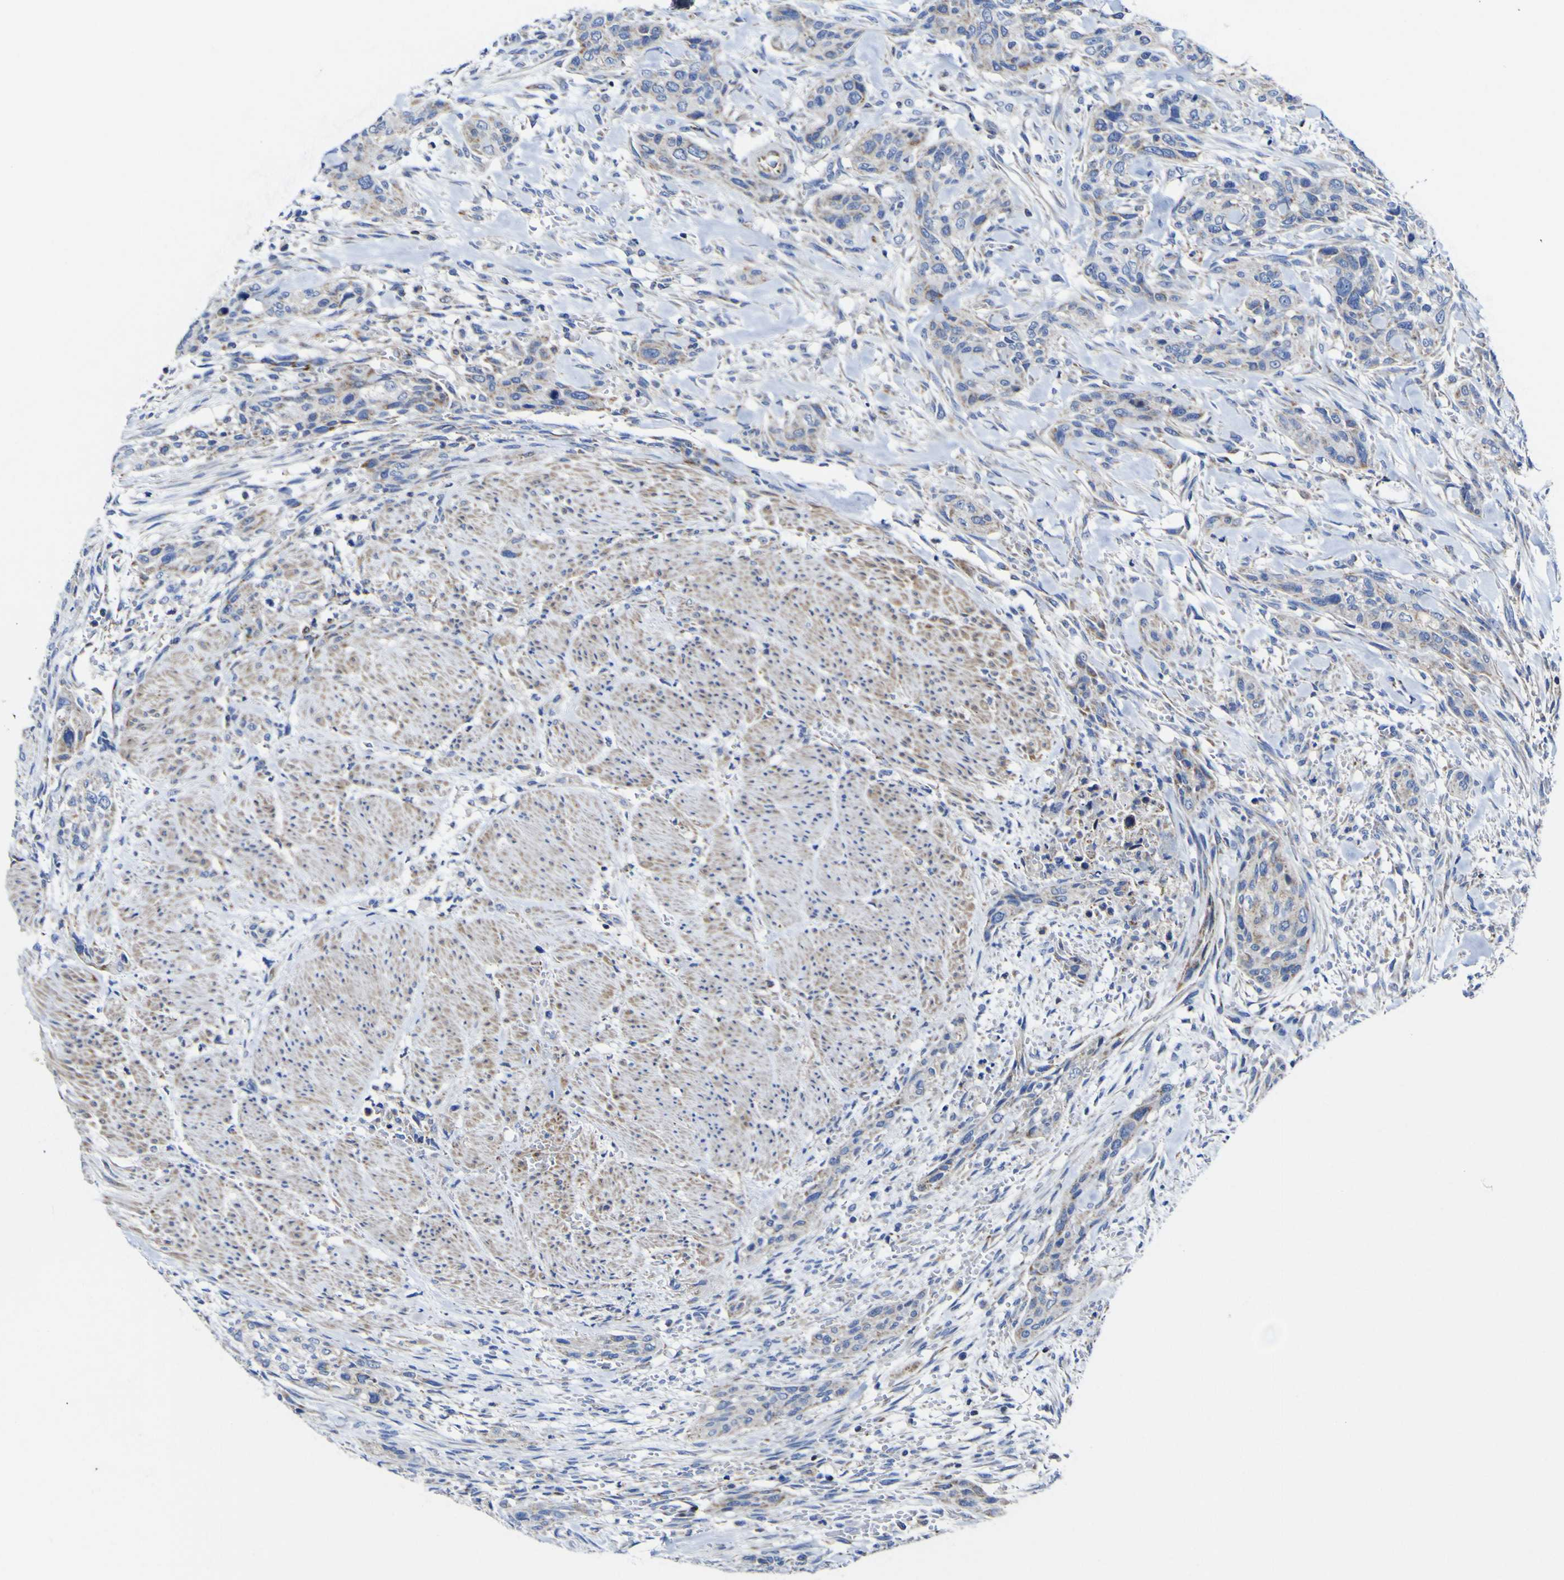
{"staining": {"intensity": "moderate", "quantity": "25%-75%", "location": "cytoplasmic/membranous"}, "tissue": "urothelial cancer", "cell_type": "Tumor cells", "image_type": "cancer", "snomed": [{"axis": "morphology", "description": "Urothelial carcinoma, High grade"}, {"axis": "topography", "description": "Urinary bladder"}], "caption": "This is an image of immunohistochemistry (IHC) staining of high-grade urothelial carcinoma, which shows moderate expression in the cytoplasmic/membranous of tumor cells.", "gene": "CCDC90B", "patient": {"sex": "male", "age": 35}}